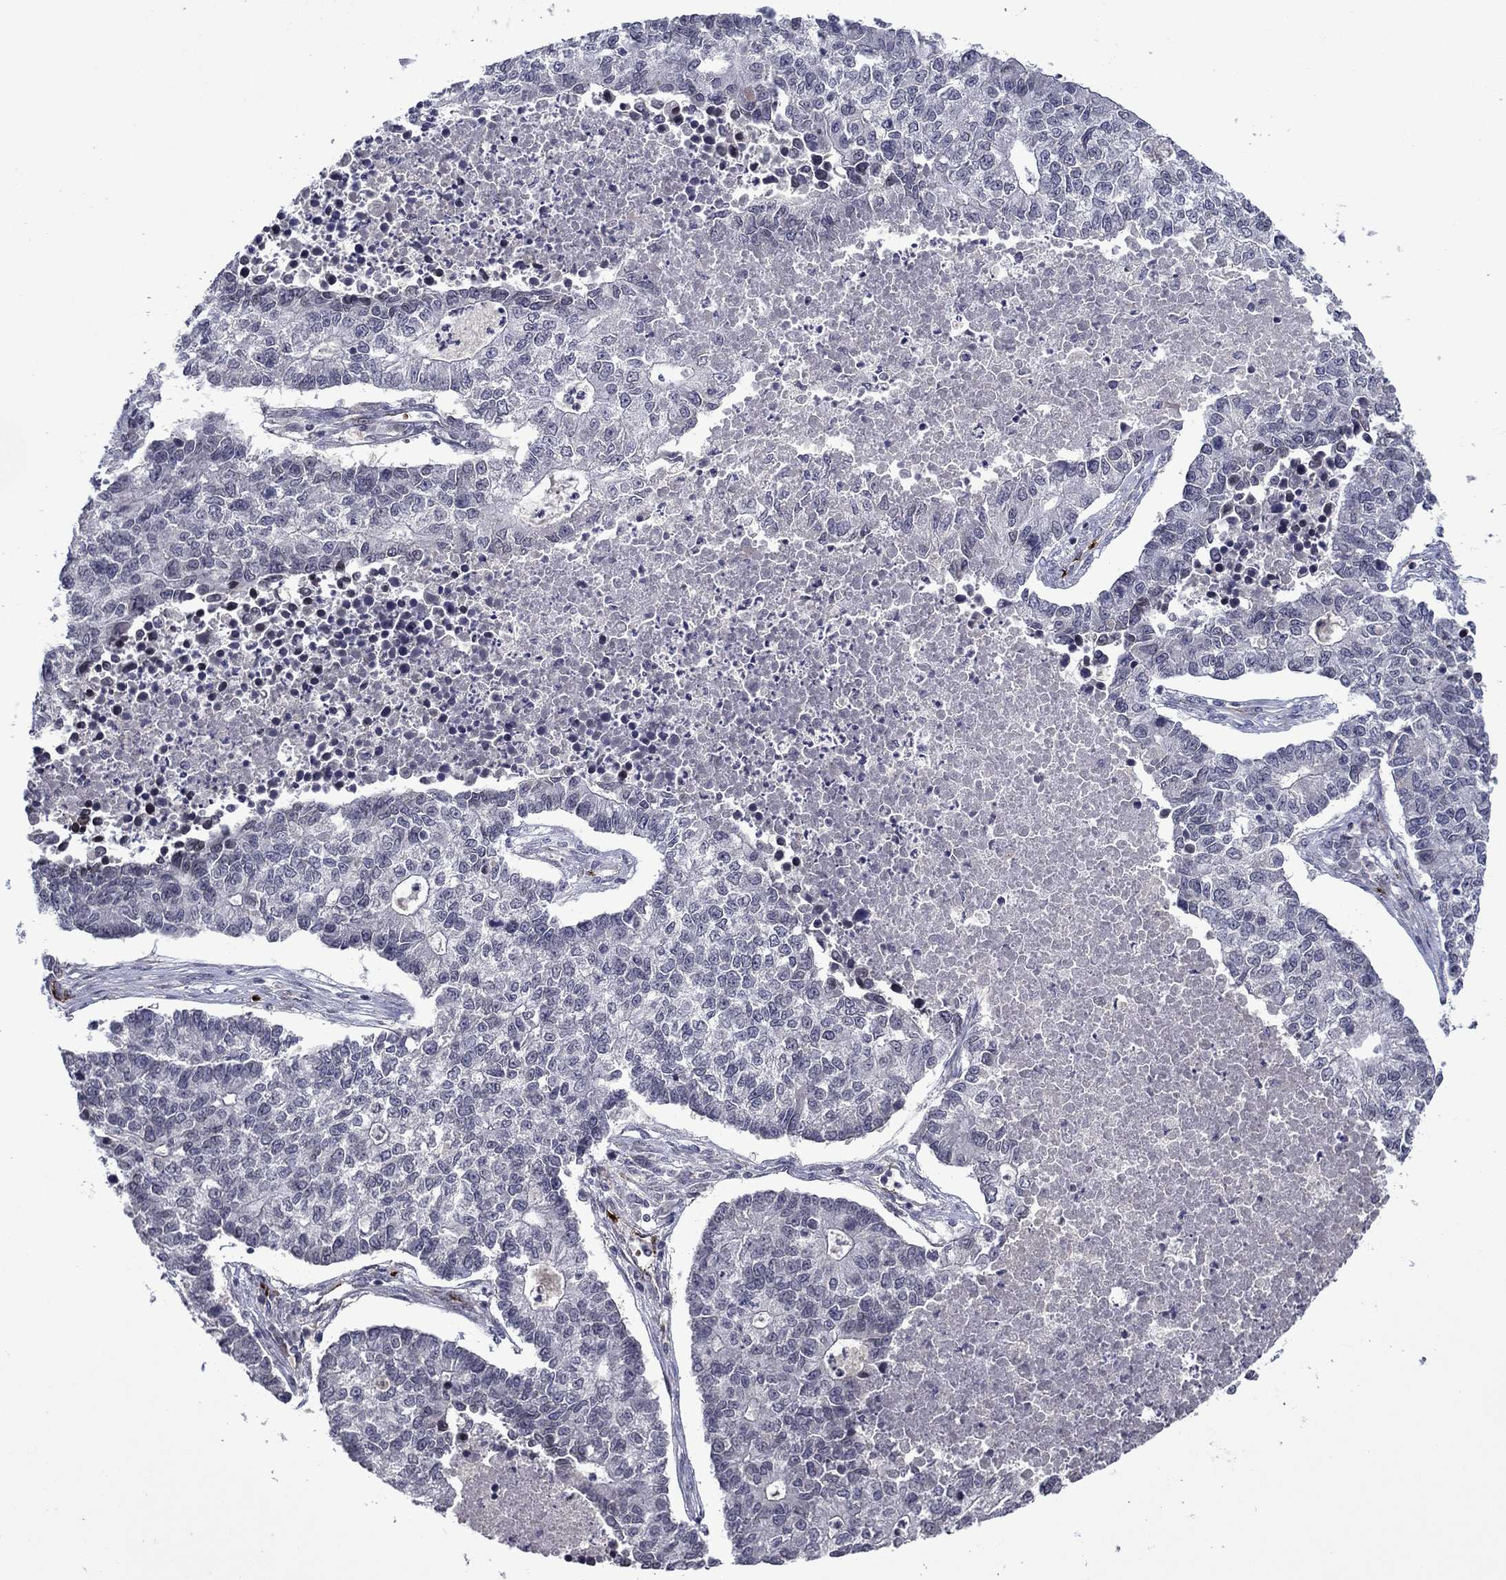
{"staining": {"intensity": "negative", "quantity": "none", "location": "none"}, "tissue": "lung cancer", "cell_type": "Tumor cells", "image_type": "cancer", "snomed": [{"axis": "morphology", "description": "Adenocarcinoma, NOS"}, {"axis": "topography", "description": "Lung"}], "caption": "Immunohistochemistry (IHC) of human lung adenocarcinoma reveals no staining in tumor cells.", "gene": "SLITRK1", "patient": {"sex": "male", "age": 57}}